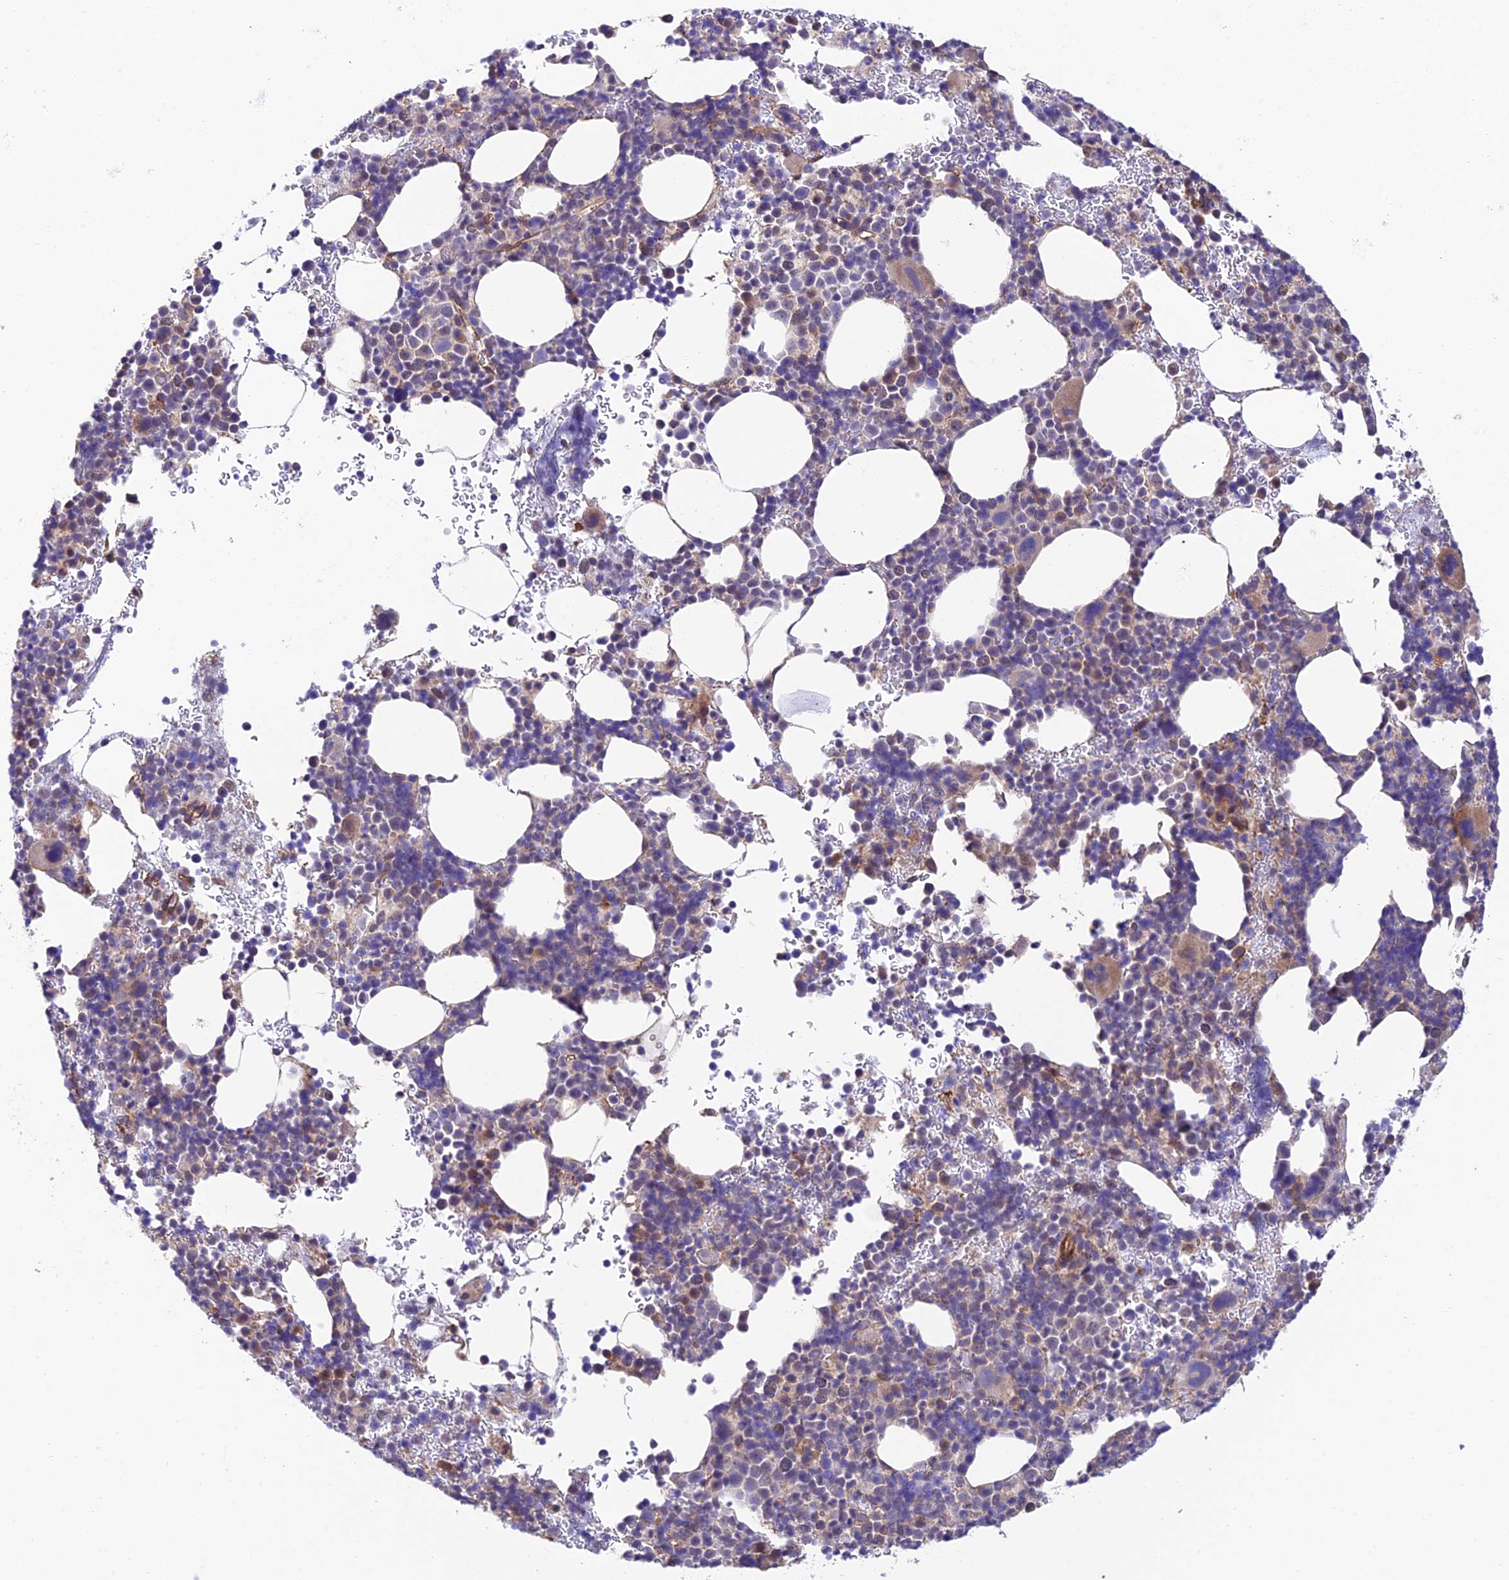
{"staining": {"intensity": "moderate", "quantity": "<25%", "location": "cytoplasmic/membranous"}, "tissue": "bone marrow", "cell_type": "Hematopoietic cells", "image_type": "normal", "snomed": [{"axis": "morphology", "description": "Normal tissue, NOS"}, {"axis": "topography", "description": "Bone marrow"}], "caption": "A photomicrograph showing moderate cytoplasmic/membranous positivity in approximately <25% of hematopoietic cells in normal bone marrow, as visualized by brown immunohistochemical staining.", "gene": "QRFP", "patient": {"sex": "female", "age": 82}}